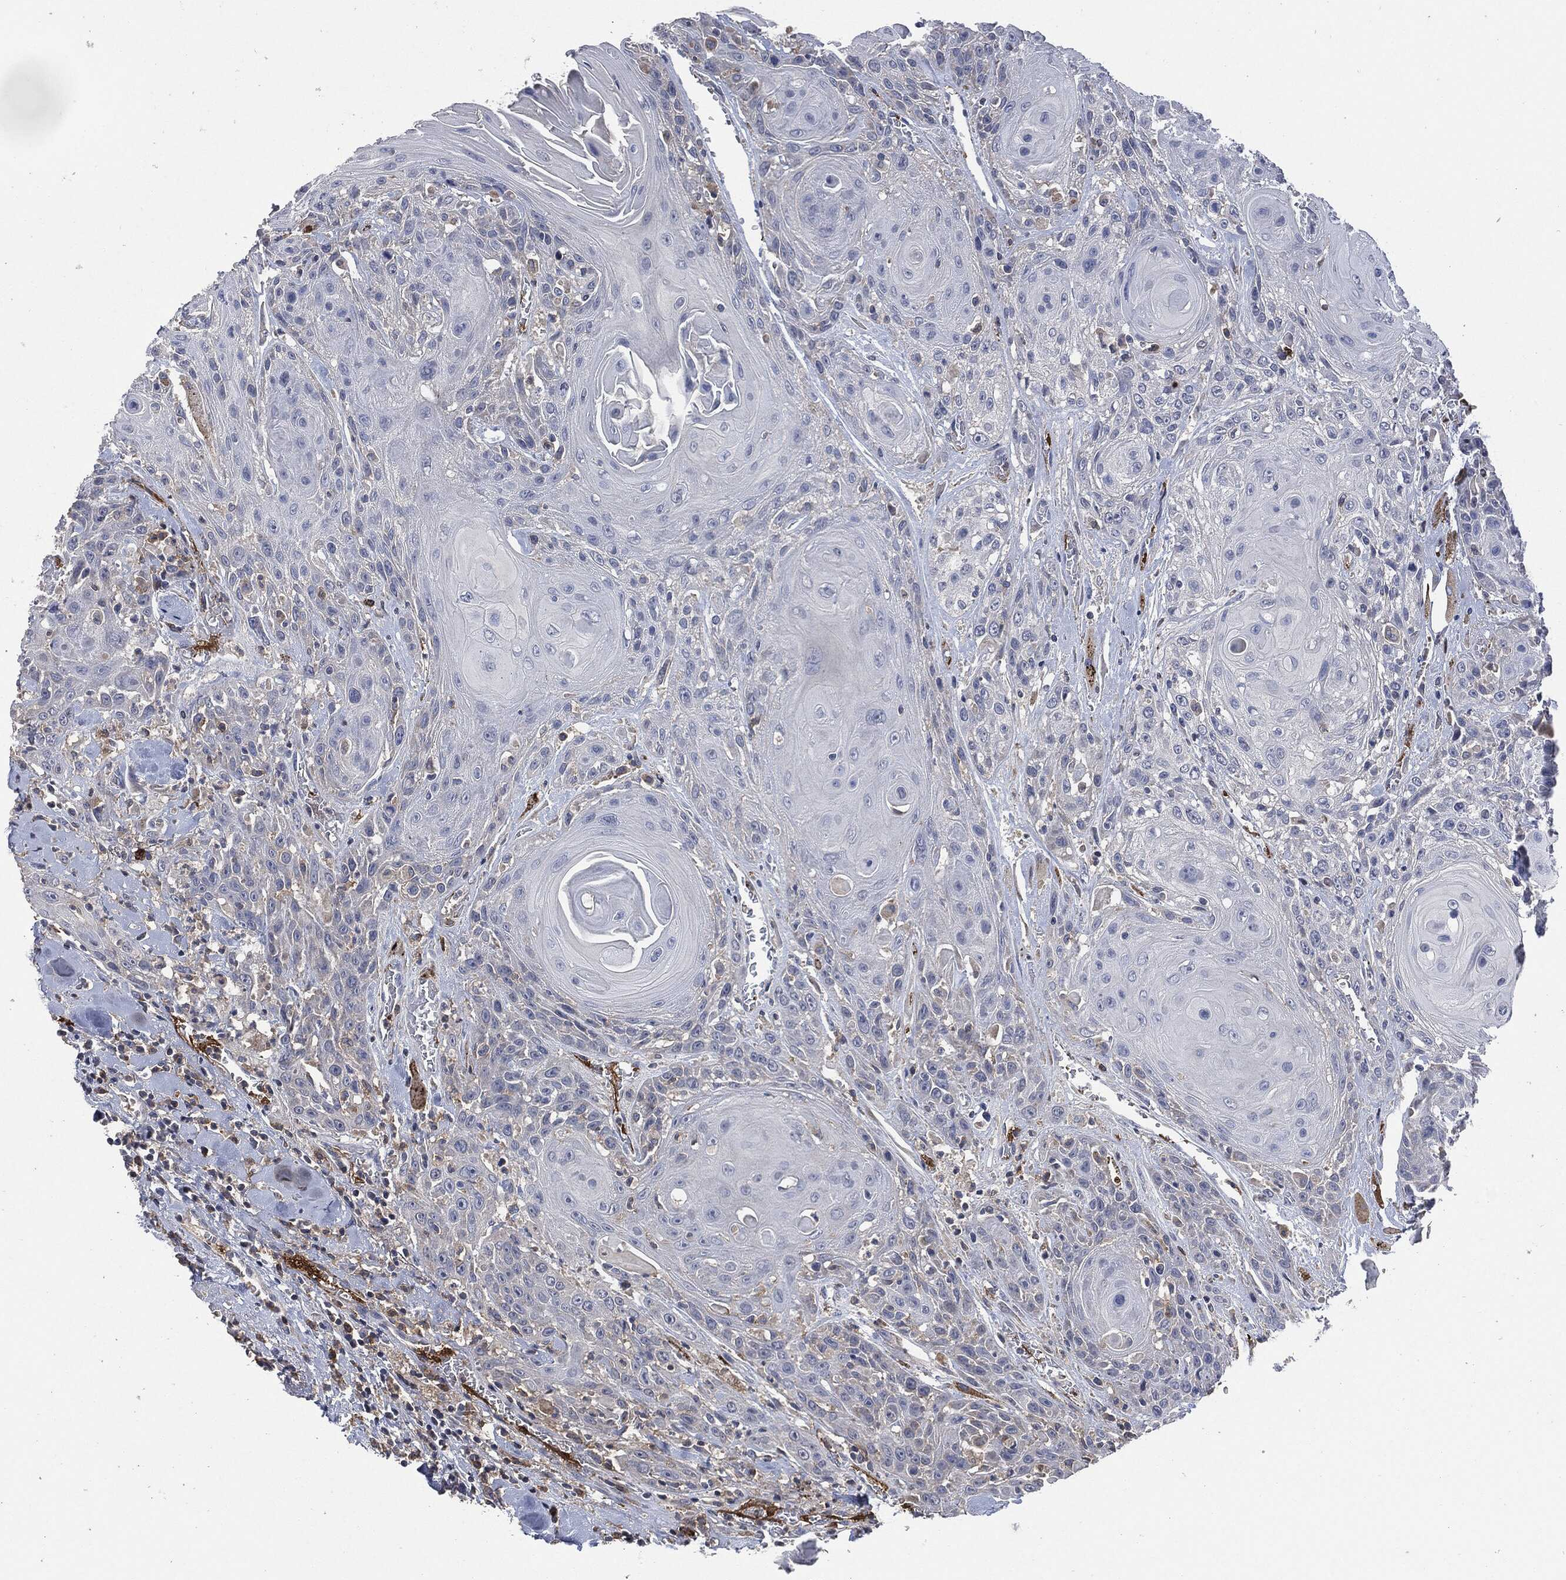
{"staining": {"intensity": "negative", "quantity": "none", "location": "none"}, "tissue": "head and neck cancer", "cell_type": "Tumor cells", "image_type": "cancer", "snomed": [{"axis": "morphology", "description": "Squamous cell carcinoma, NOS"}, {"axis": "topography", "description": "Head-Neck"}], "caption": "Tumor cells are negative for brown protein staining in squamous cell carcinoma (head and neck).", "gene": "CD33", "patient": {"sex": "female", "age": 59}}